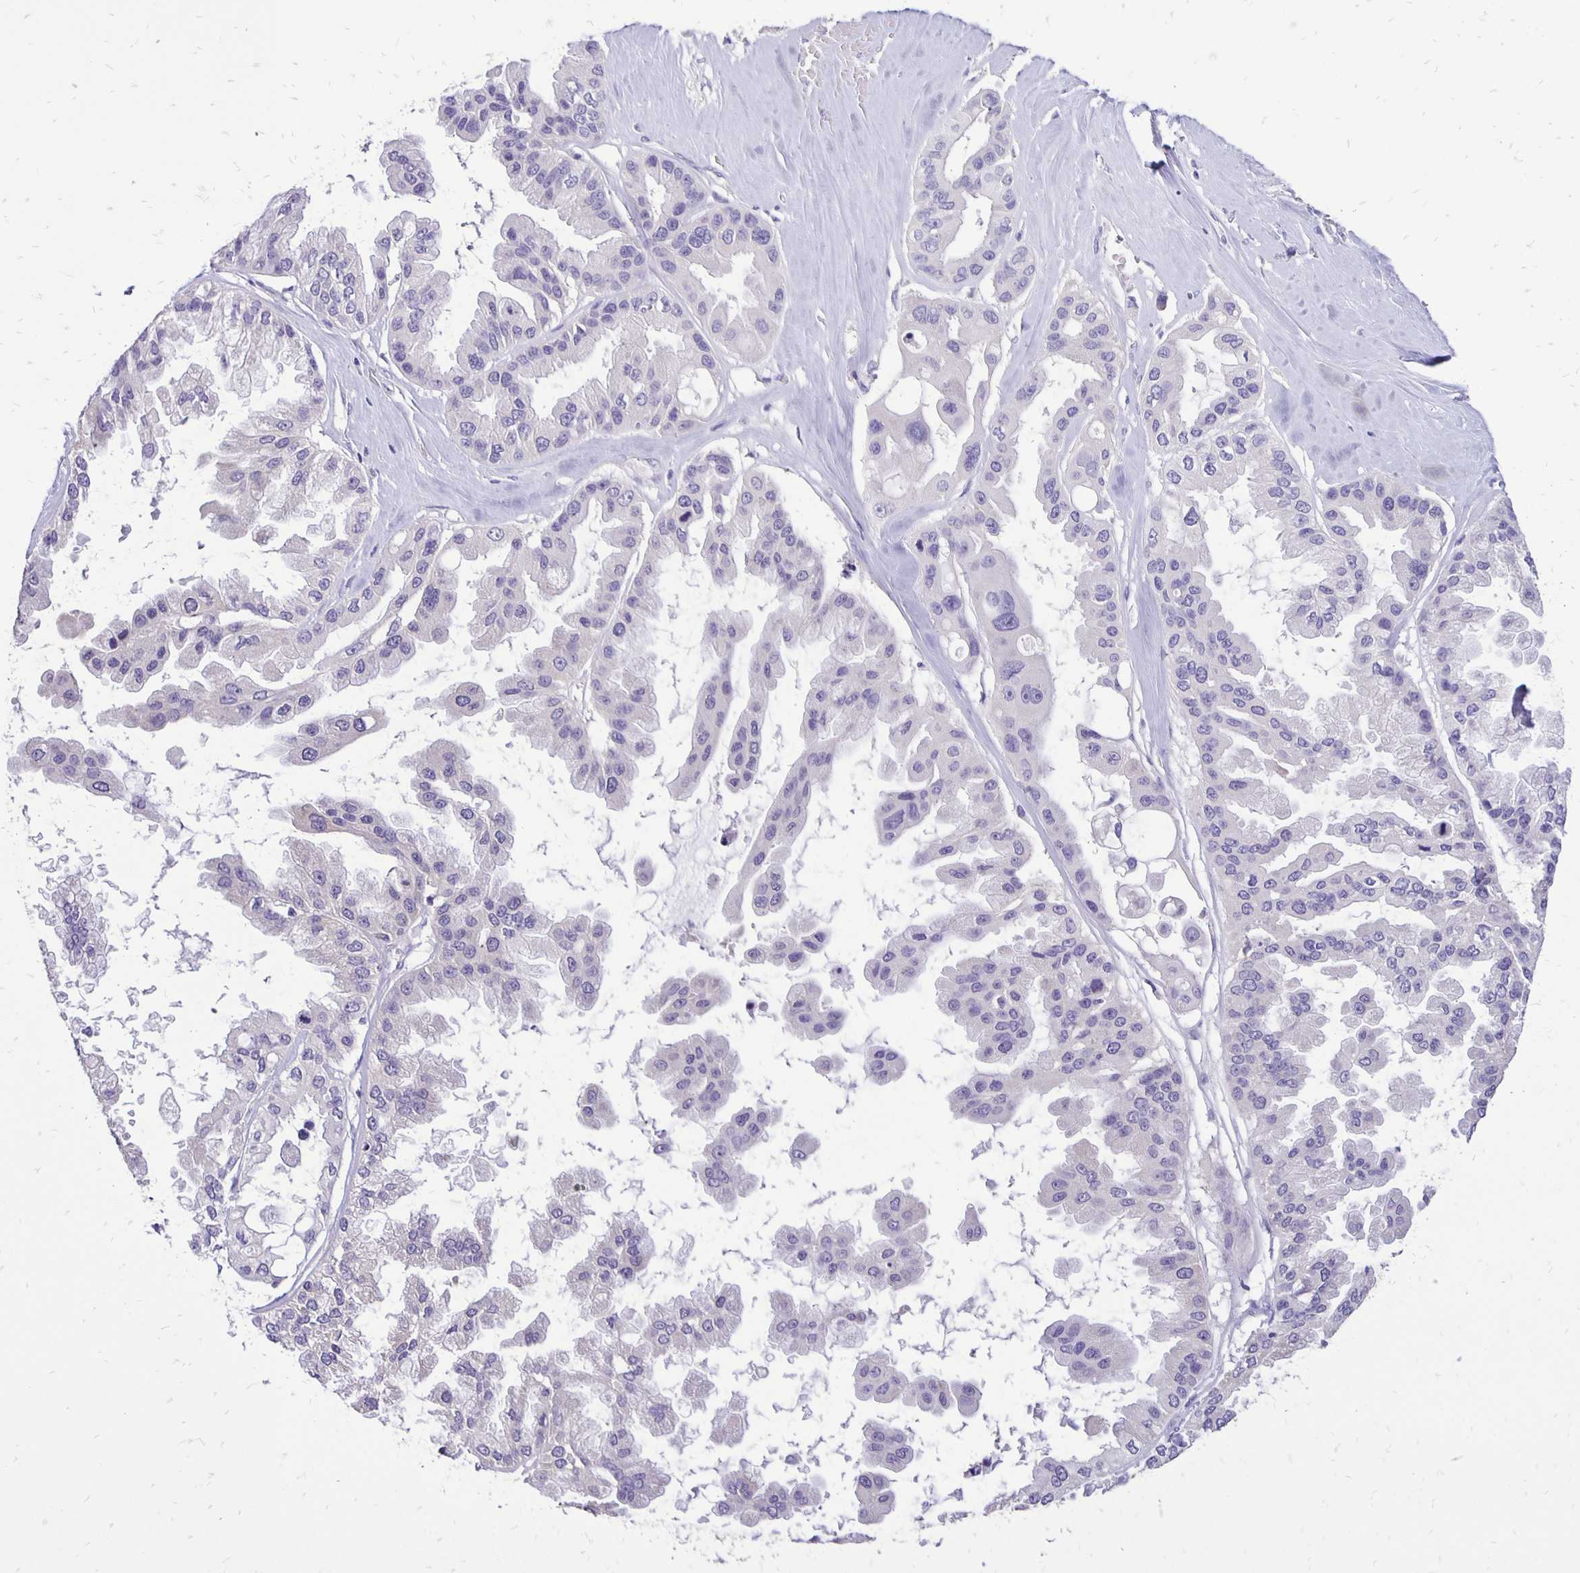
{"staining": {"intensity": "negative", "quantity": "none", "location": "none"}, "tissue": "ovarian cancer", "cell_type": "Tumor cells", "image_type": "cancer", "snomed": [{"axis": "morphology", "description": "Cystadenocarcinoma, serous, NOS"}, {"axis": "topography", "description": "Ovary"}], "caption": "High power microscopy image of an immunohistochemistry (IHC) histopathology image of serous cystadenocarcinoma (ovarian), revealing no significant positivity in tumor cells.", "gene": "ANKRD45", "patient": {"sex": "female", "age": 56}}